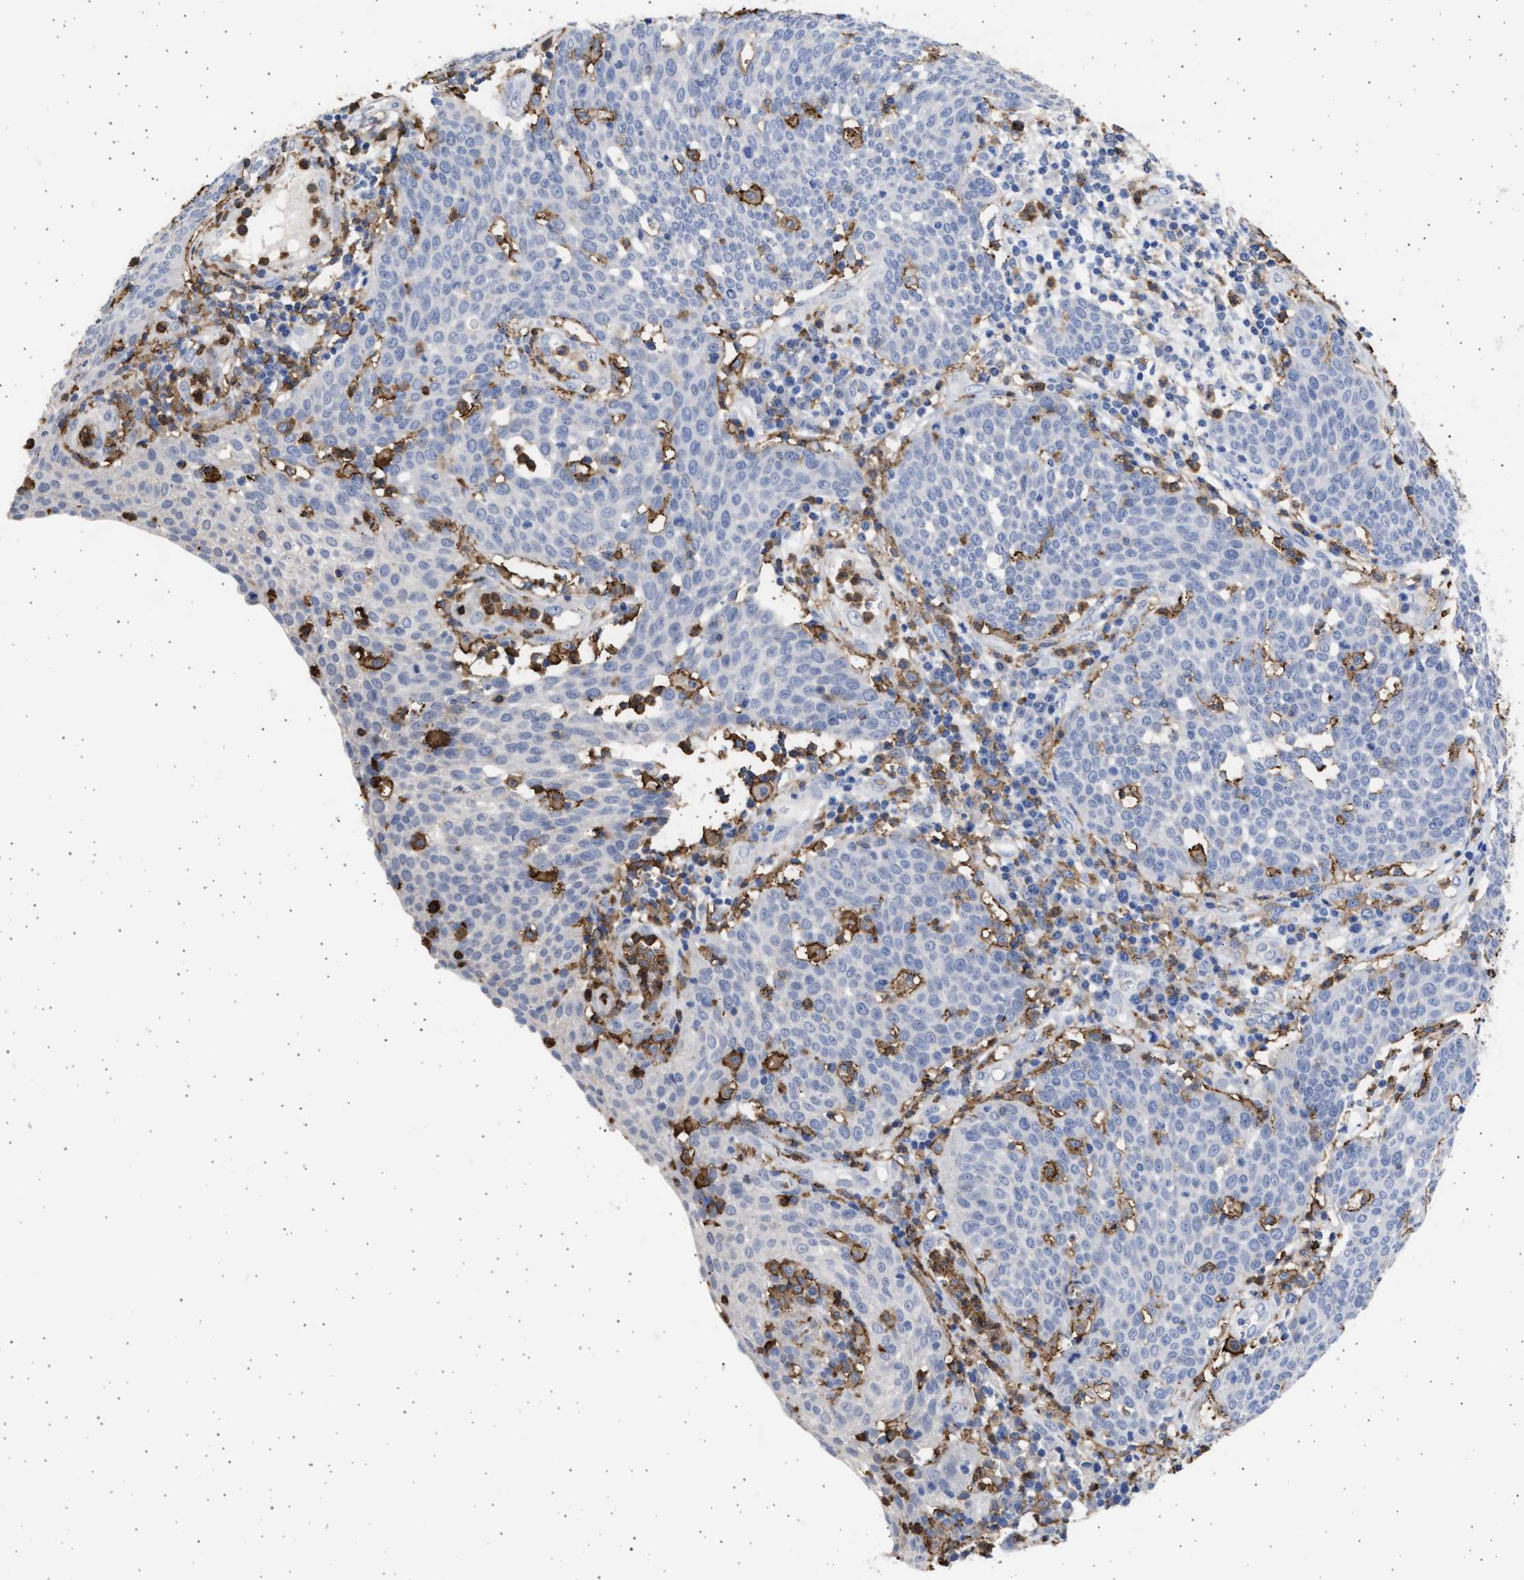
{"staining": {"intensity": "negative", "quantity": "none", "location": "none"}, "tissue": "cervical cancer", "cell_type": "Tumor cells", "image_type": "cancer", "snomed": [{"axis": "morphology", "description": "Squamous cell carcinoma, NOS"}, {"axis": "topography", "description": "Cervix"}], "caption": "An immunohistochemistry histopathology image of cervical squamous cell carcinoma is shown. There is no staining in tumor cells of cervical squamous cell carcinoma.", "gene": "FCER1A", "patient": {"sex": "female", "age": 34}}